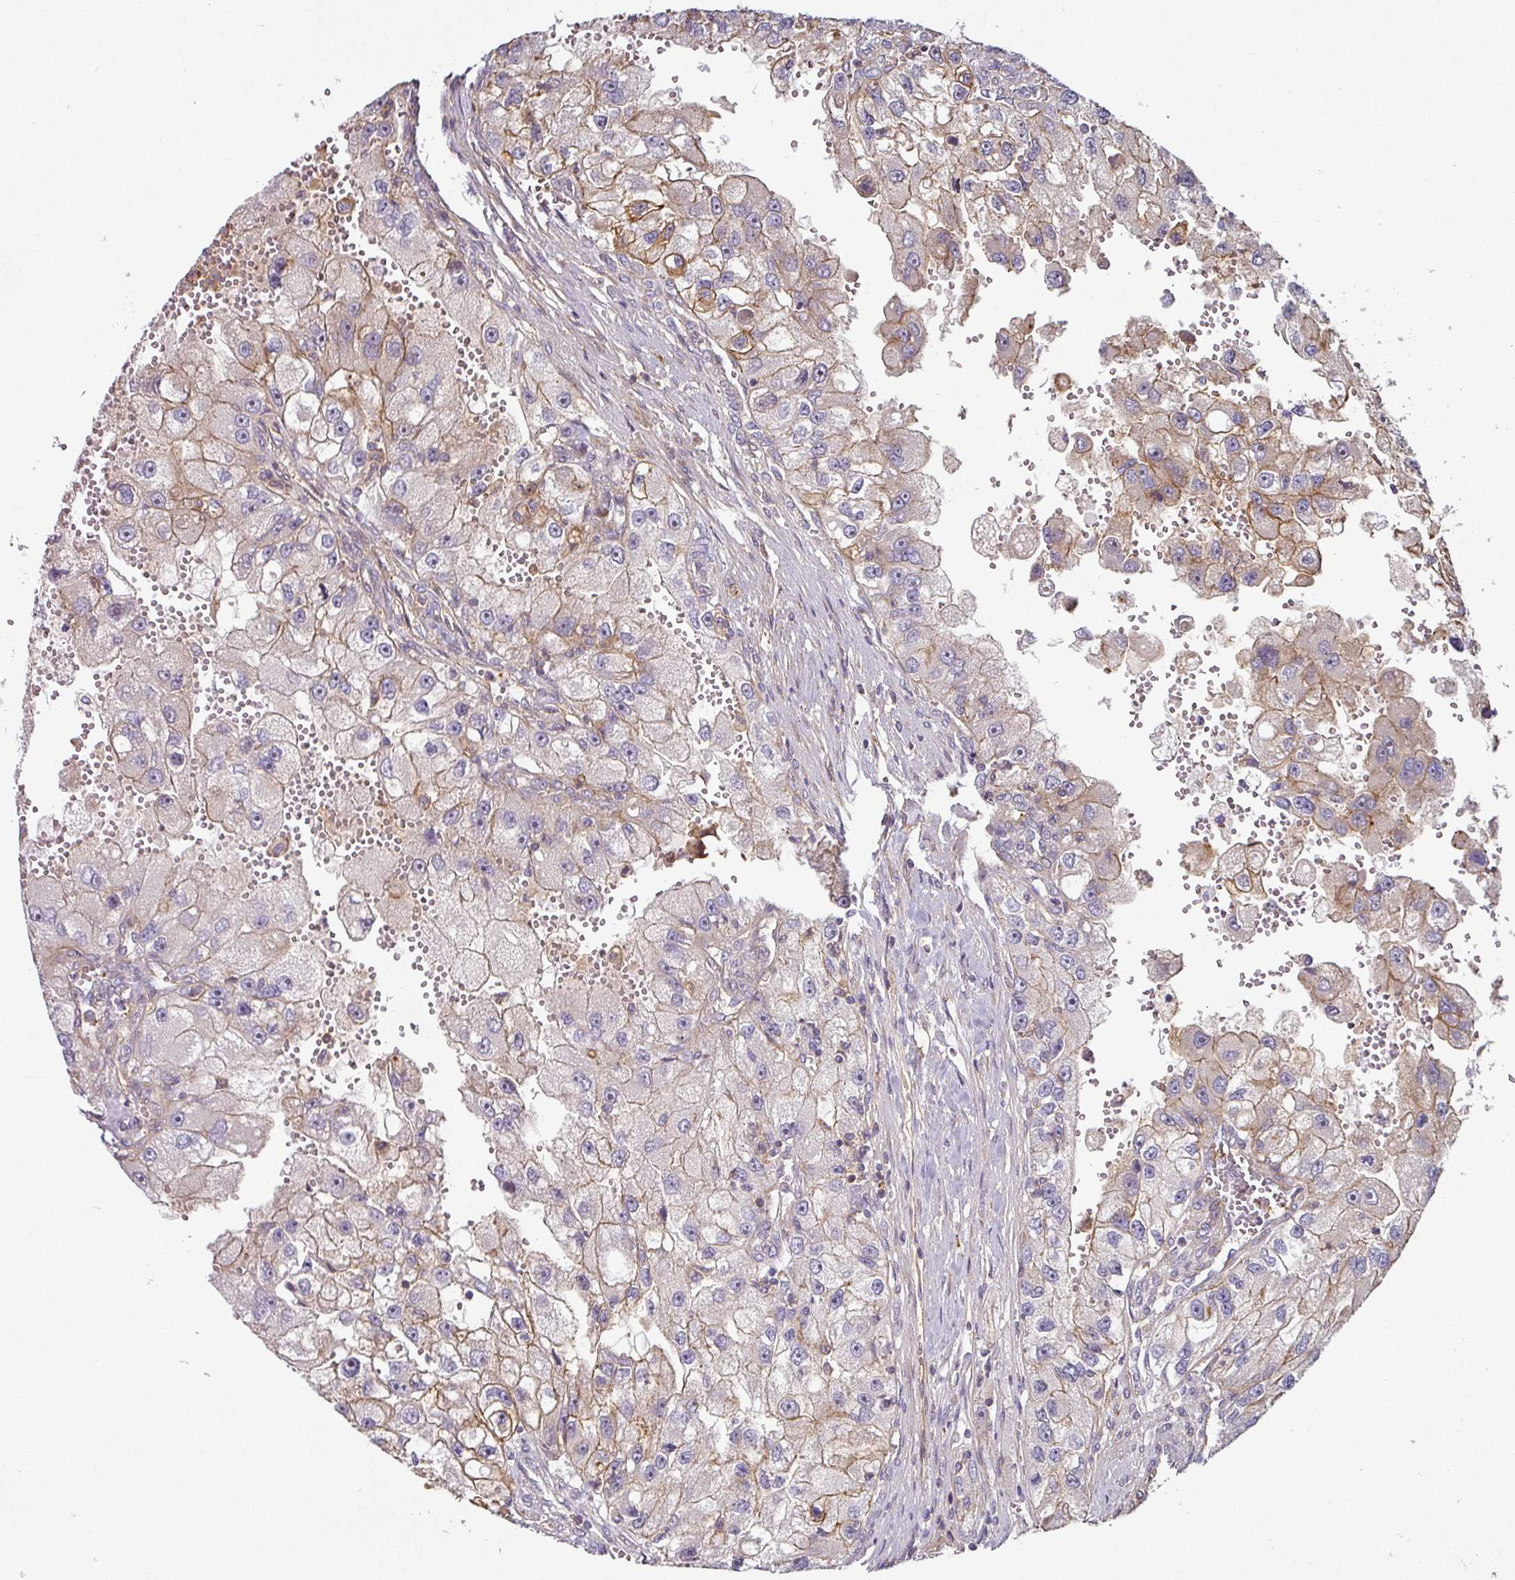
{"staining": {"intensity": "moderate", "quantity": "25%-75%", "location": "cytoplasmic/membranous"}, "tissue": "renal cancer", "cell_type": "Tumor cells", "image_type": "cancer", "snomed": [{"axis": "morphology", "description": "Adenocarcinoma, NOS"}, {"axis": "topography", "description": "Kidney"}], "caption": "Immunohistochemistry (IHC) (DAB) staining of renal adenocarcinoma shows moderate cytoplasmic/membranous protein staining in about 25%-75% of tumor cells. (Brightfield microscopy of DAB IHC at high magnification).", "gene": "CASP2", "patient": {"sex": "male", "age": 63}}